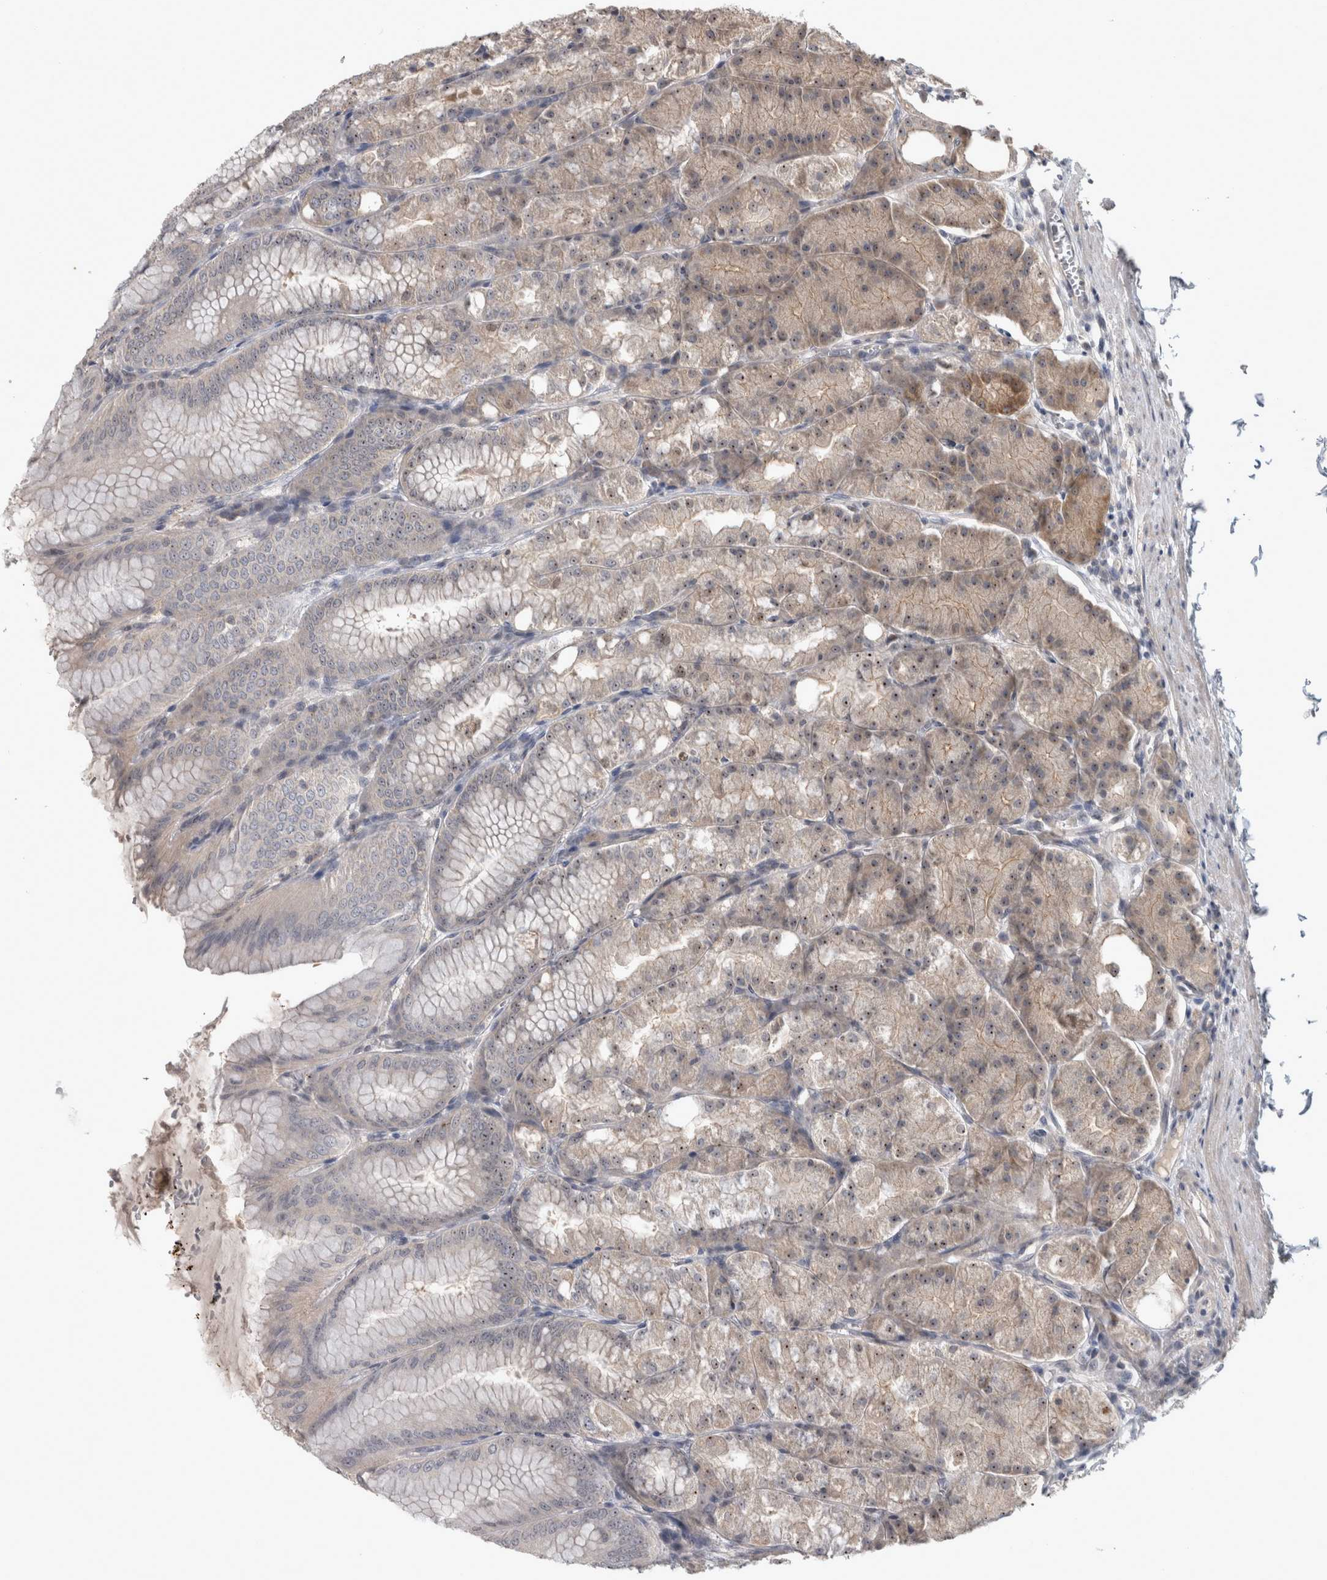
{"staining": {"intensity": "moderate", "quantity": "25%-75%", "location": "cytoplasmic/membranous,nuclear"}, "tissue": "stomach", "cell_type": "Glandular cells", "image_type": "normal", "snomed": [{"axis": "morphology", "description": "Normal tissue, NOS"}, {"axis": "topography", "description": "Stomach, lower"}], "caption": "Immunohistochemistry (IHC) micrograph of benign stomach stained for a protein (brown), which shows medium levels of moderate cytoplasmic/membranous,nuclear expression in approximately 25%-75% of glandular cells.", "gene": "RBM28", "patient": {"sex": "male", "age": 71}}